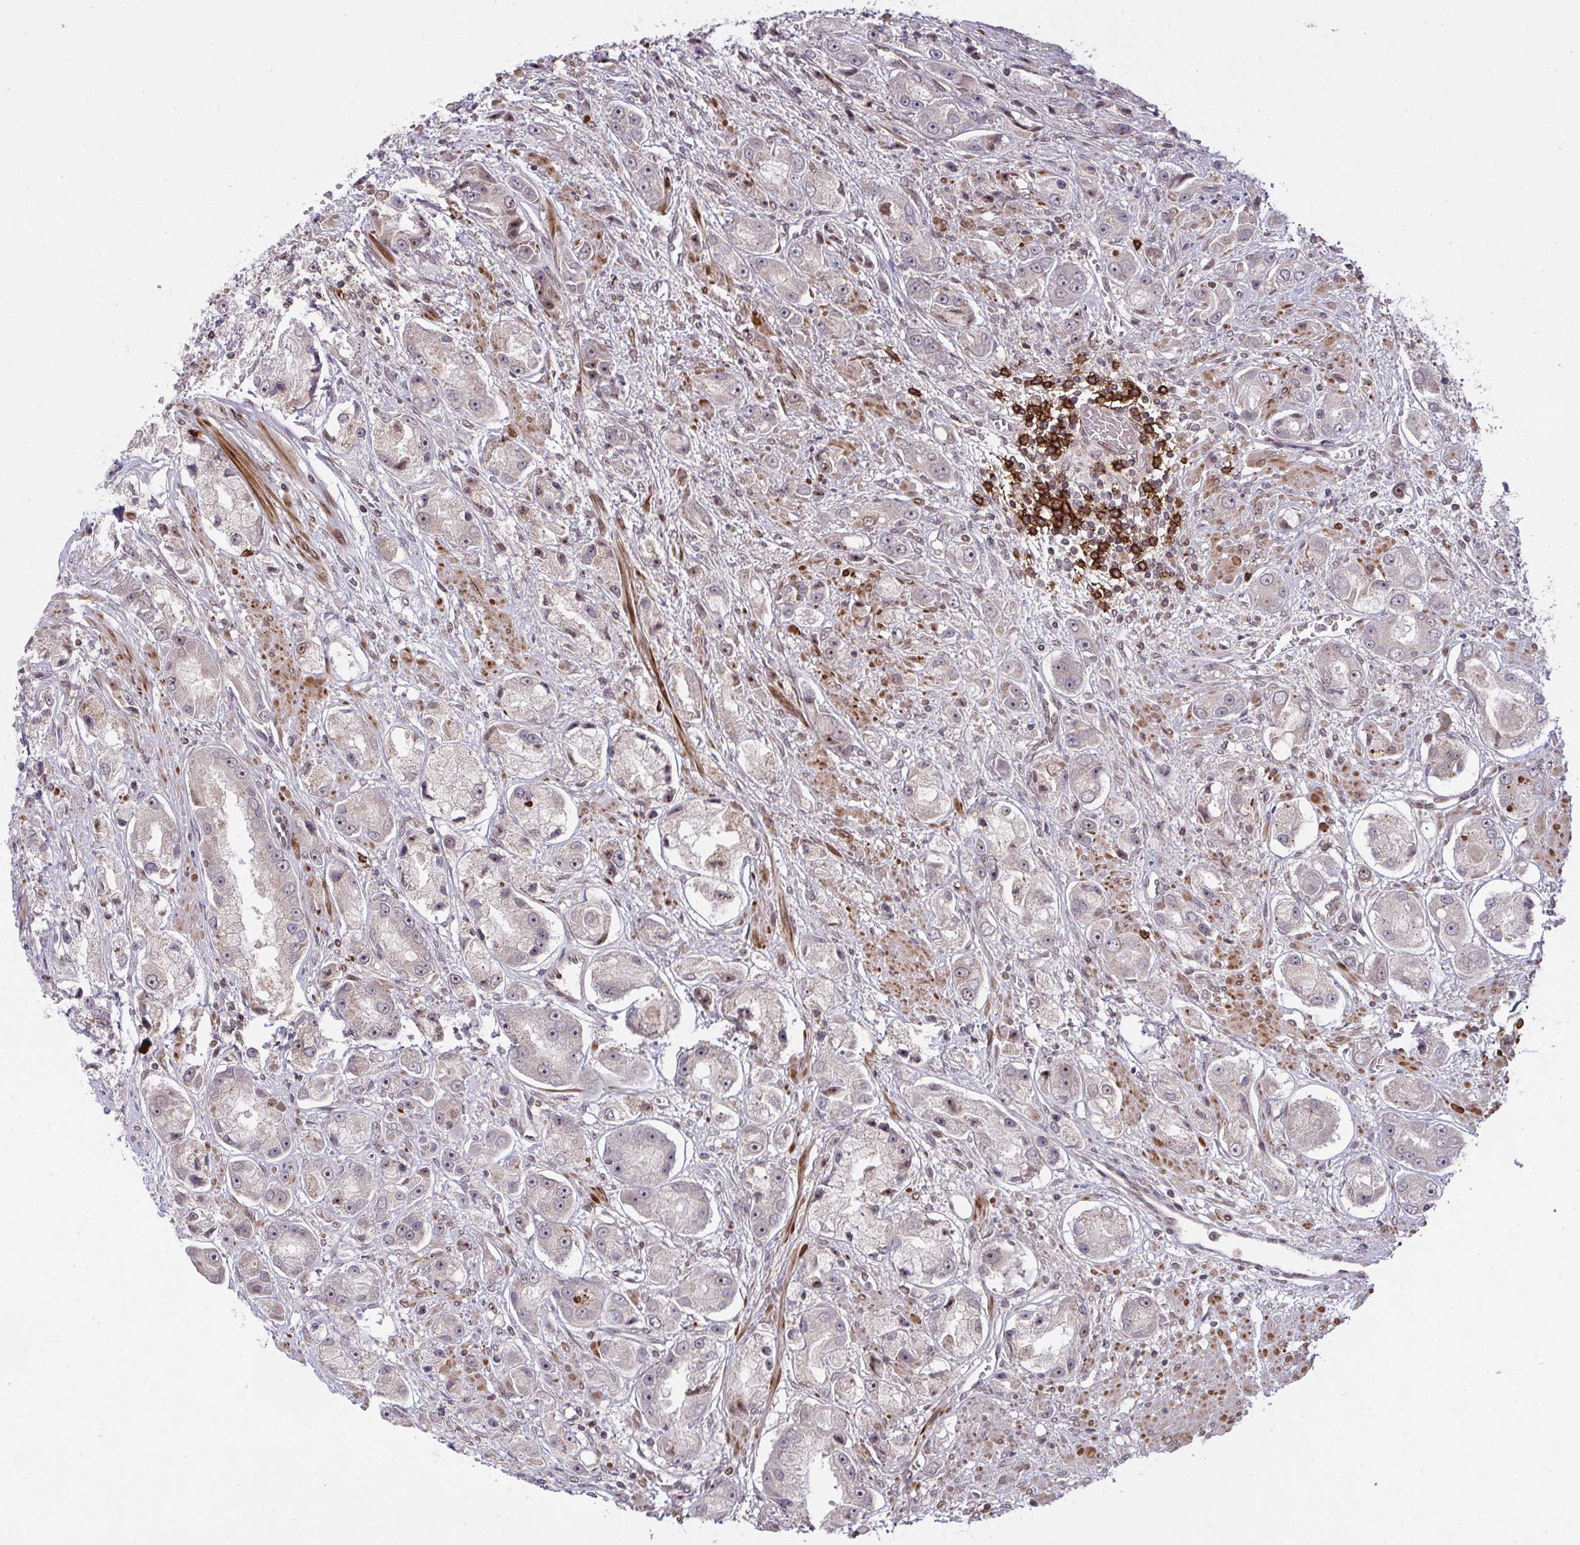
{"staining": {"intensity": "weak", "quantity": "<25%", "location": "nuclear"}, "tissue": "prostate cancer", "cell_type": "Tumor cells", "image_type": "cancer", "snomed": [{"axis": "morphology", "description": "Adenocarcinoma, High grade"}, {"axis": "topography", "description": "Prostate"}], "caption": "Immunohistochemistry micrograph of neoplastic tissue: adenocarcinoma (high-grade) (prostate) stained with DAB shows no significant protein staining in tumor cells.", "gene": "UXT", "patient": {"sex": "male", "age": 67}}